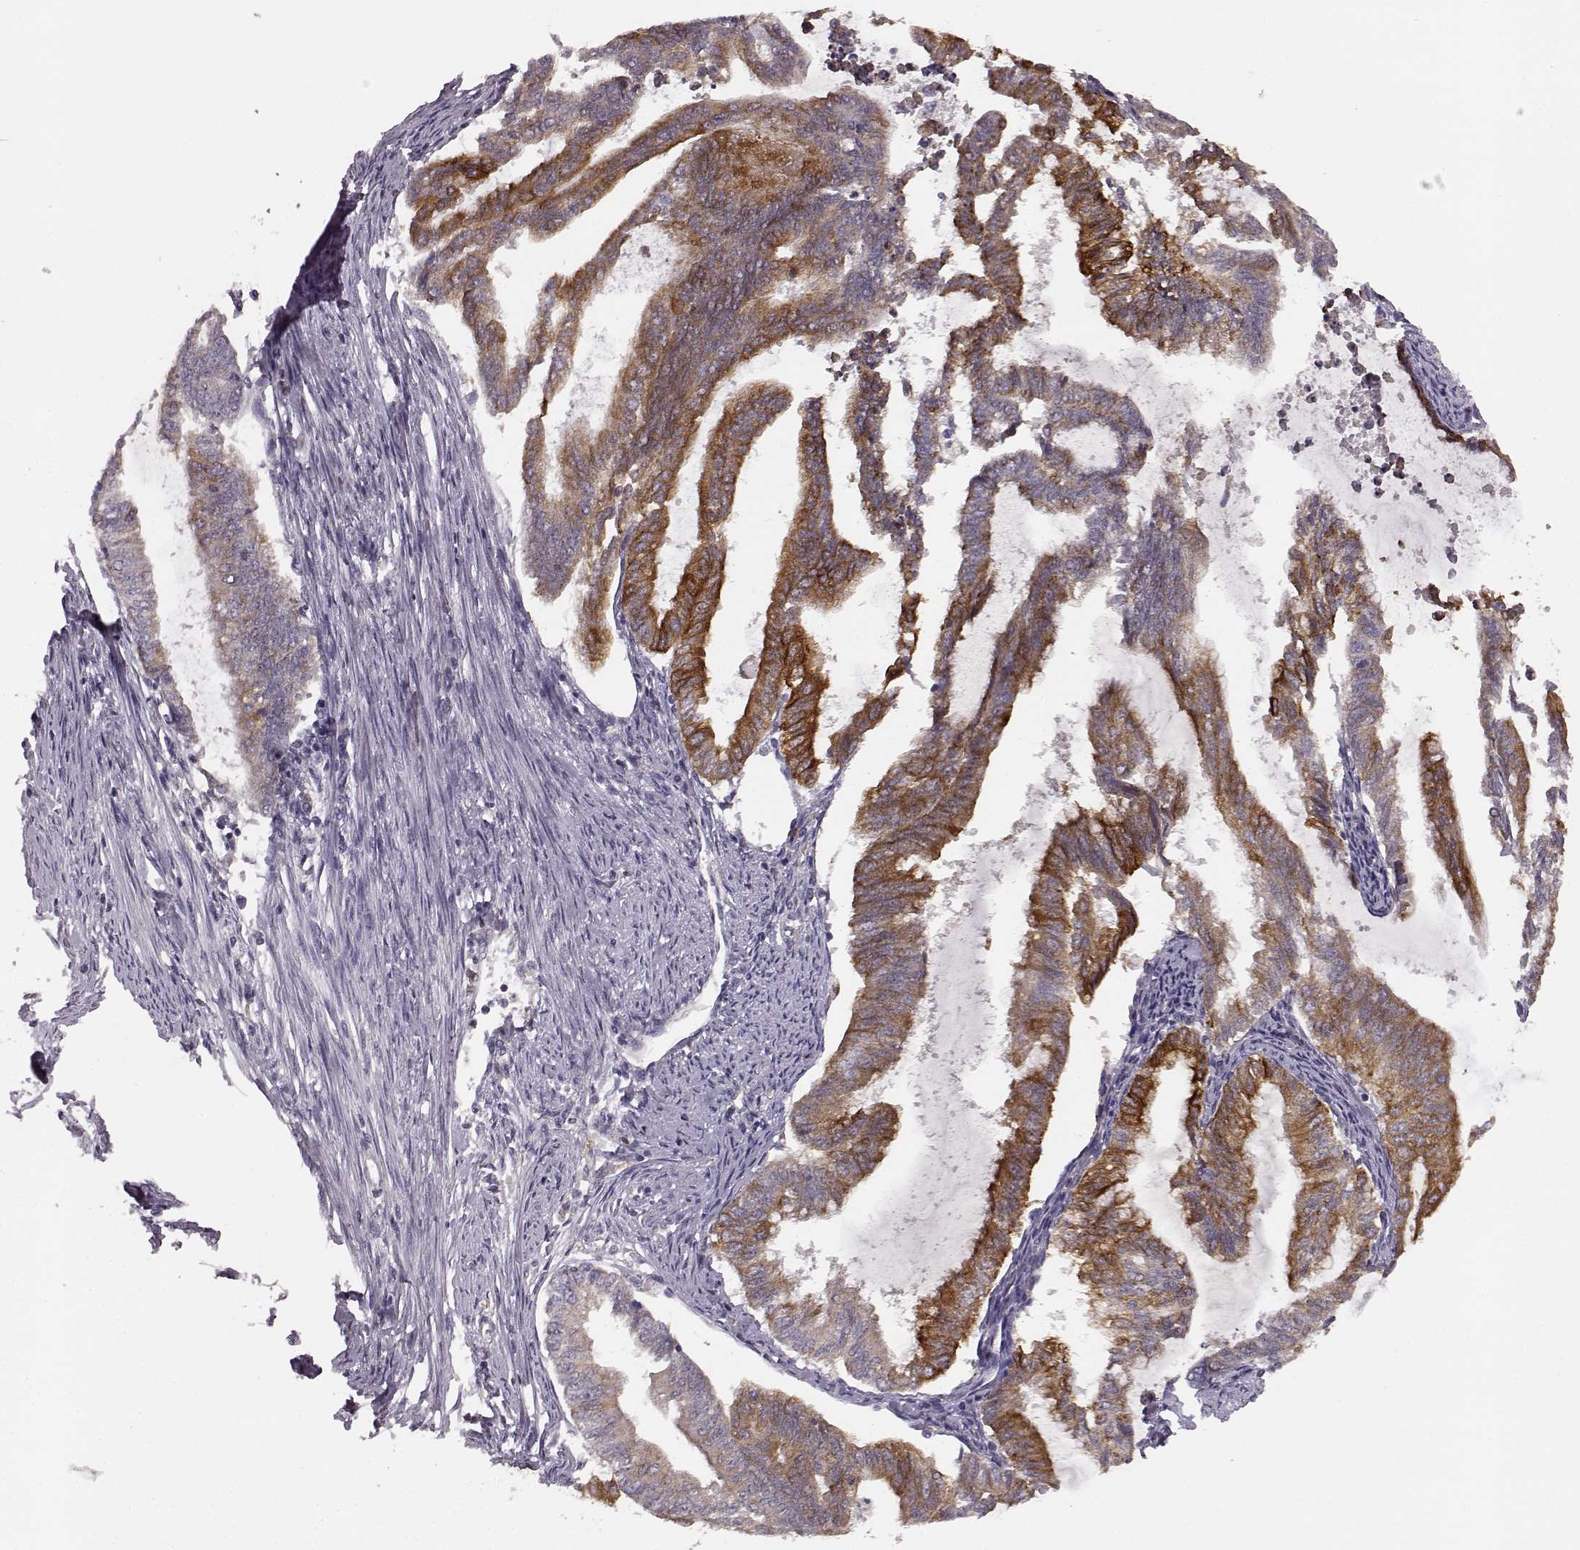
{"staining": {"intensity": "strong", "quantity": "25%-75%", "location": "cytoplasmic/membranous"}, "tissue": "endometrial cancer", "cell_type": "Tumor cells", "image_type": "cancer", "snomed": [{"axis": "morphology", "description": "Adenocarcinoma, NOS"}, {"axis": "topography", "description": "Endometrium"}], "caption": "Adenocarcinoma (endometrial) stained with a protein marker shows strong staining in tumor cells.", "gene": "GHR", "patient": {"sex": "female", "age": 79}}